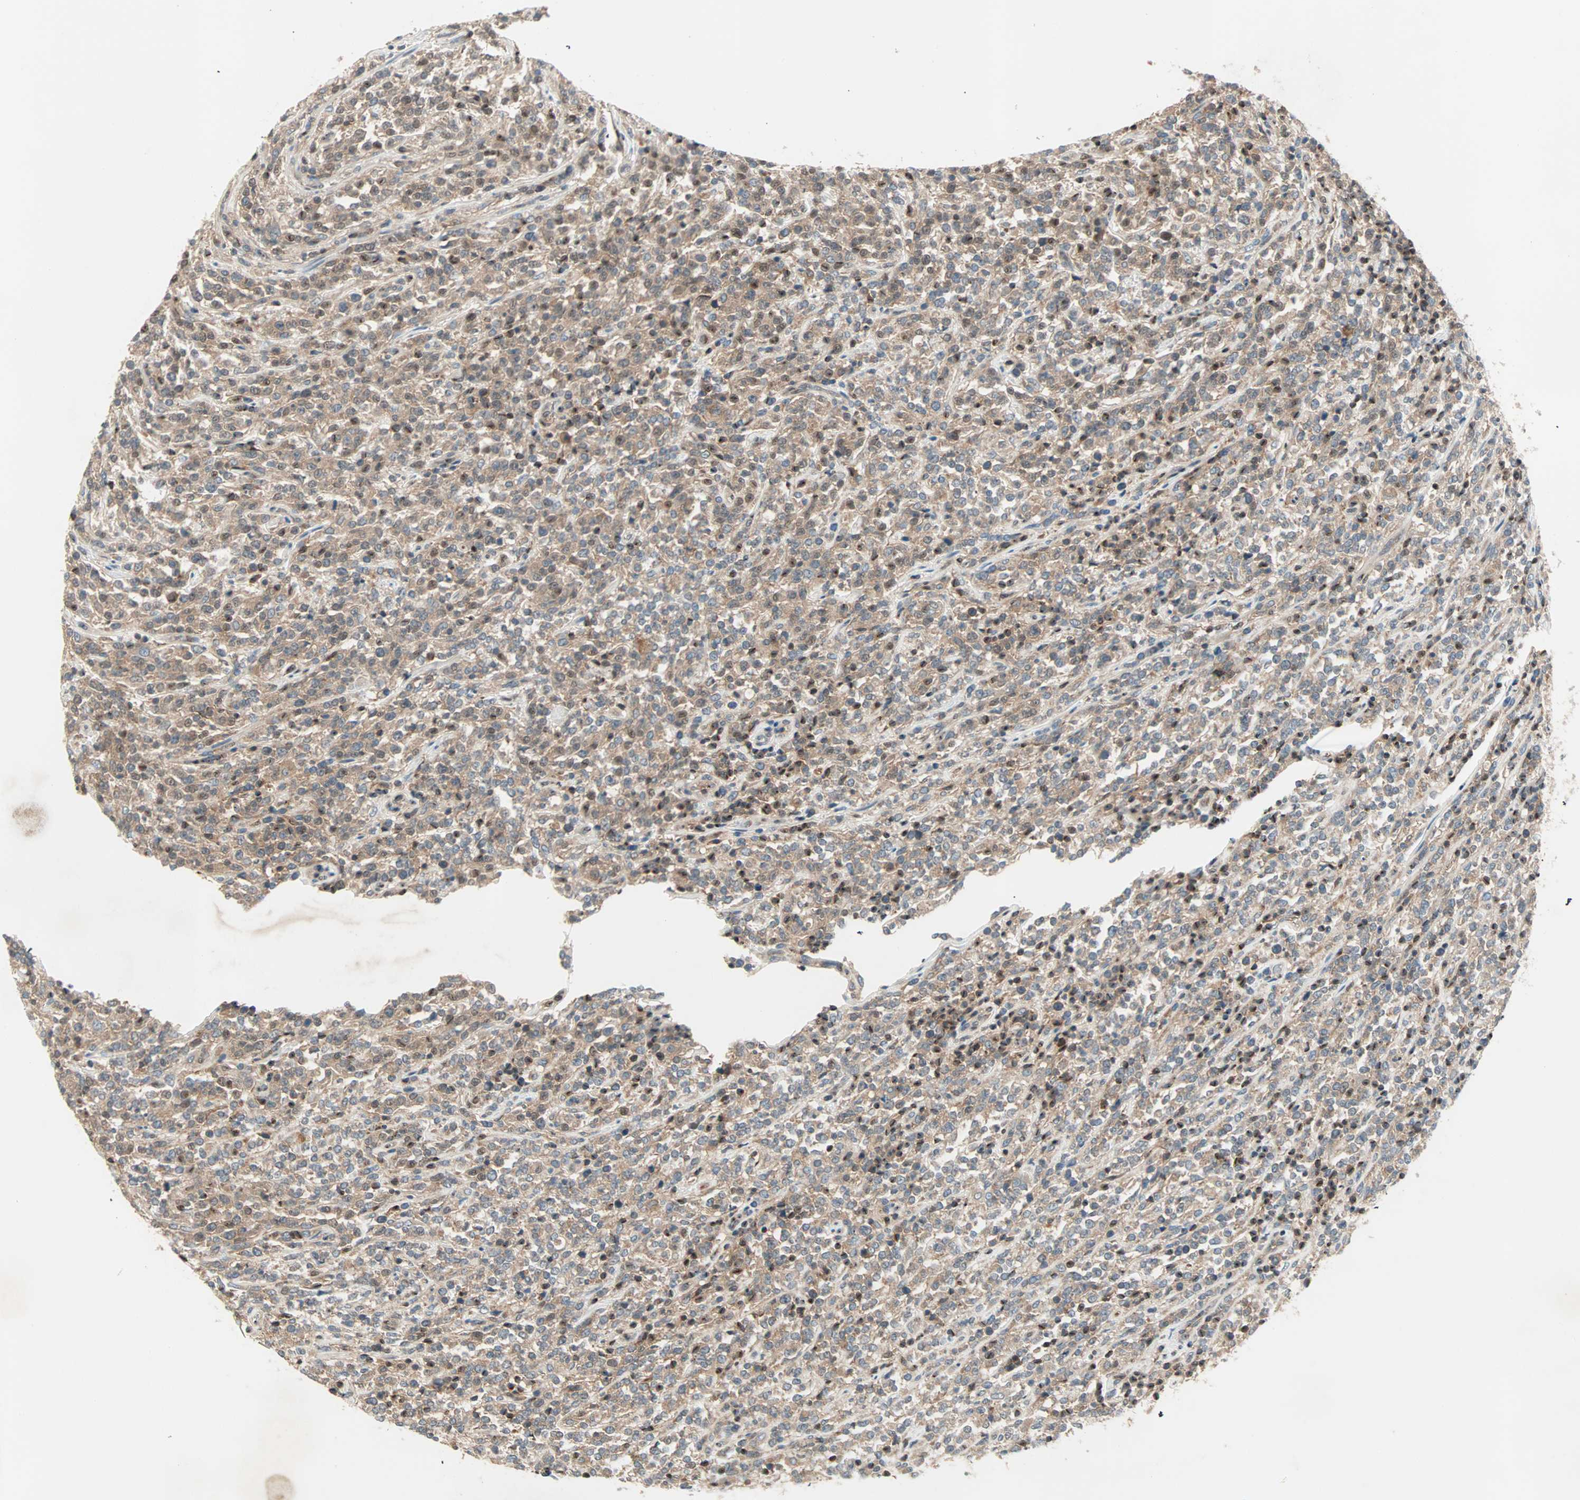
{"staining": {"intensity": "moderate", "quantity": ">75%", "location": "cytoplasmic/membranous,nuclear"}, "tissue": "lymphoma", "cell_type": "Tumor cells", "image_type": "cancer", "snomed": [{"axis": "morphology", "description": "Malignant lymphoma, non-Hodgkin's type, High grade"}, {"axis": "topography", "description": "Soft tissue"}], "caption": "About >75% of tumor cells in human lymphoma display moderate cytoplasmic/membranous and nuclear protein positivity as visualized by brown immunohistochemical staining.", "gene": "TEC", "patient": {"sex": "male", "age": 18}}